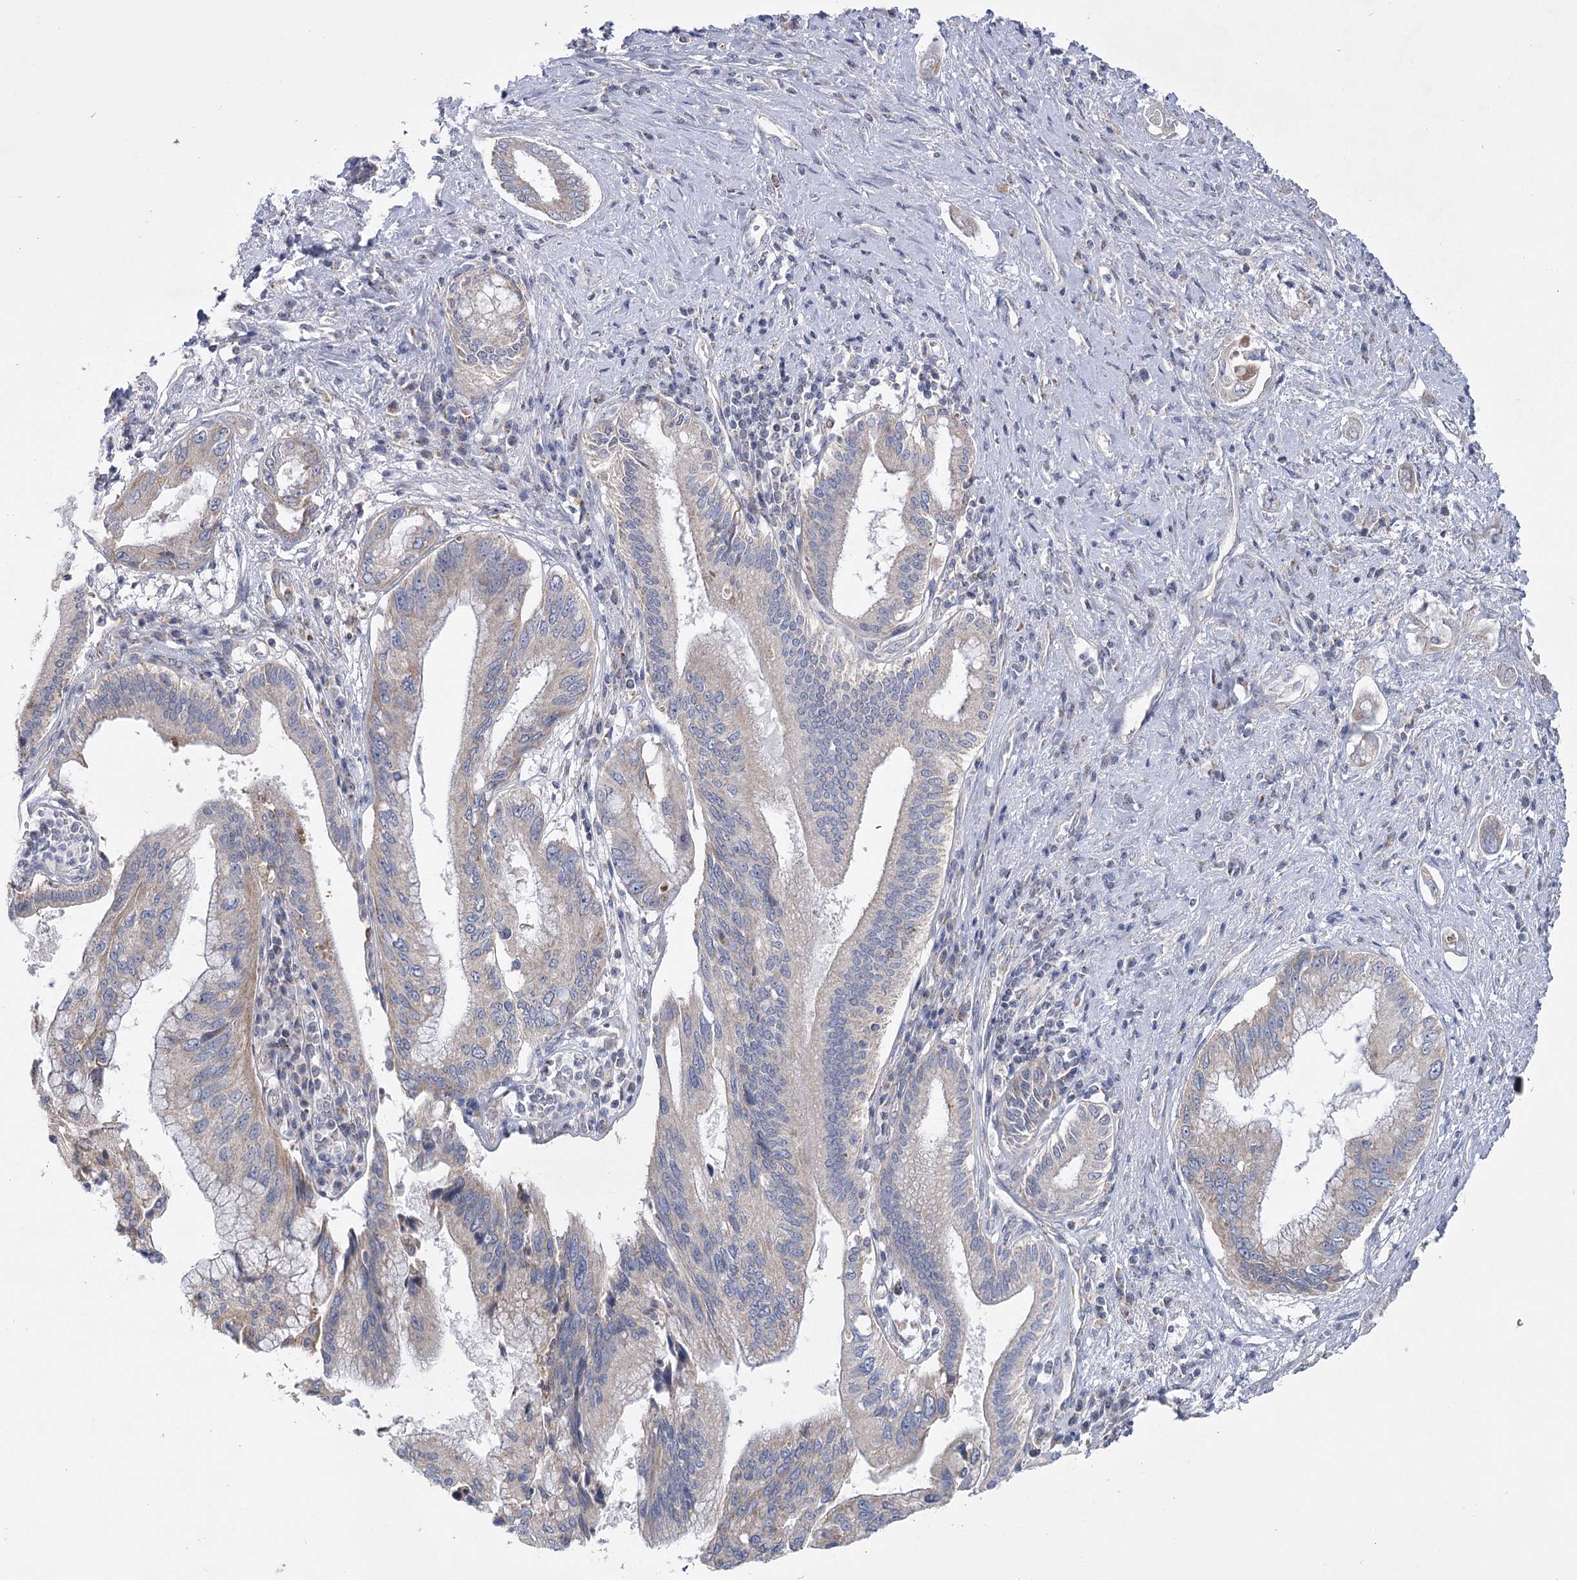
{"staining": {"intensity": "moderate", "quantity": "25%-75%", "location": "cytoplasmic/membranous"}, "tissue": "pancreatic cancer", "cell_type": "Tumor cells", "image_type": "cancer", "snomed": [{"axis": "morphology", "description": "Inflammation, NOS"}, {"axis": "morphology", "description": "Adenocarcinoma, NOS"}, {"axis": "topography", "description": "Pancreas"}], "caption": "High-power microscopy captured an immunohistochemistry histopathology image of pancreatic cancer, revealing moderate cytoplasmic/membranous staining in approximately 25%-75% of tumor cells.", "gene": "PDHB", "patient": {"sex": "female", "age": 56}}